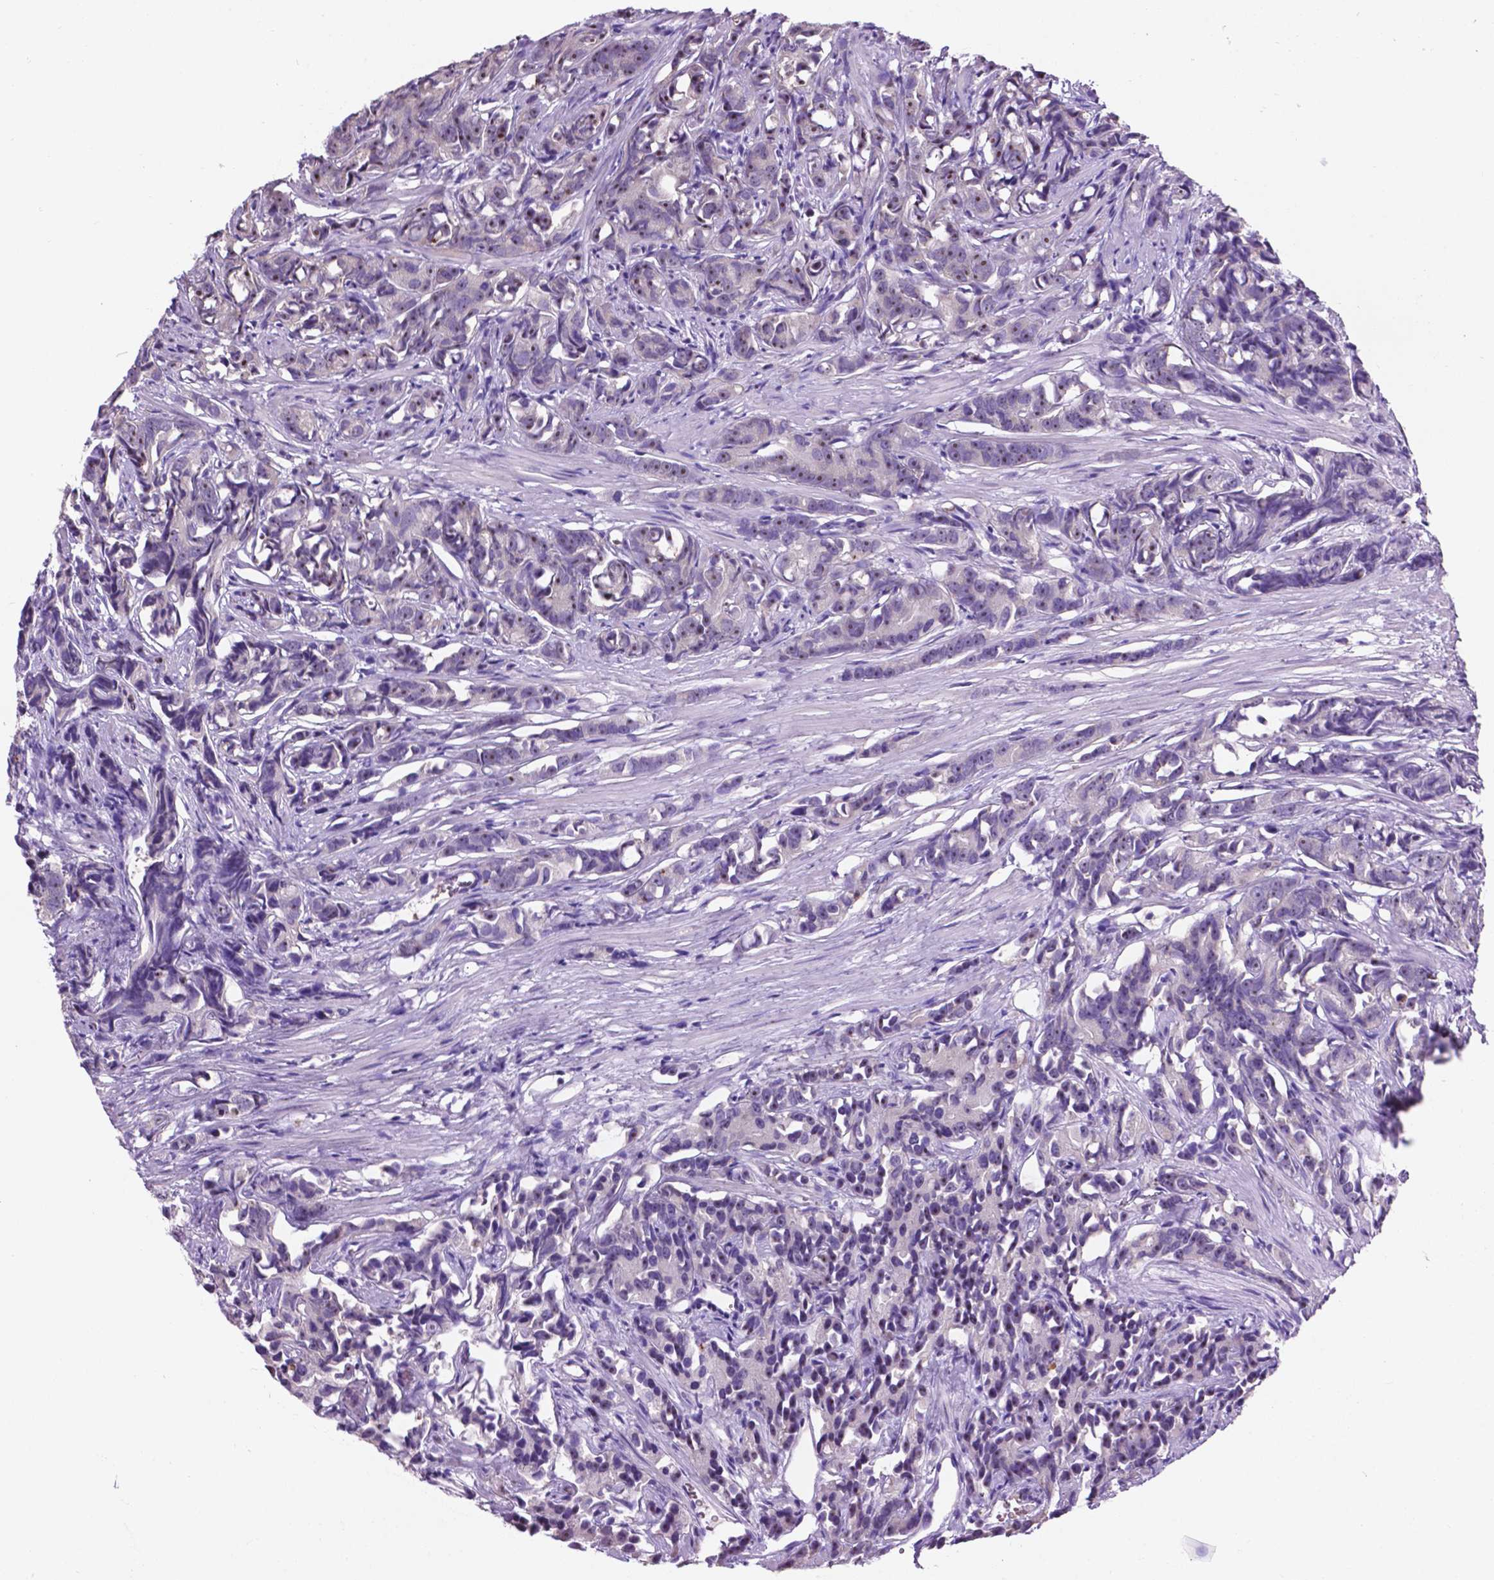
{"staining": {"intensity": "weak", "quantity": "25%-75%", "location": "nuclear"}, "tissue": "prostate cancer", "cell_type": "Tumor cells", "image_type": "cancer", "snomed": [{"axis": "morphology", "description": "Adenocarcinoma, High grade"}, {"axis": "topography", "description": "Prostate"}], "caption": "The micrograph reveals a brown stain indicating the presence of a protein in the nuclear of tumor cells in prostate cancer (adenocarcinoma (high-grade)). Ihc stains the protein in brown and the nuclei are stained blue.", "gene": "SPDYA", "patient": {"sex": "male", "age": 90}}